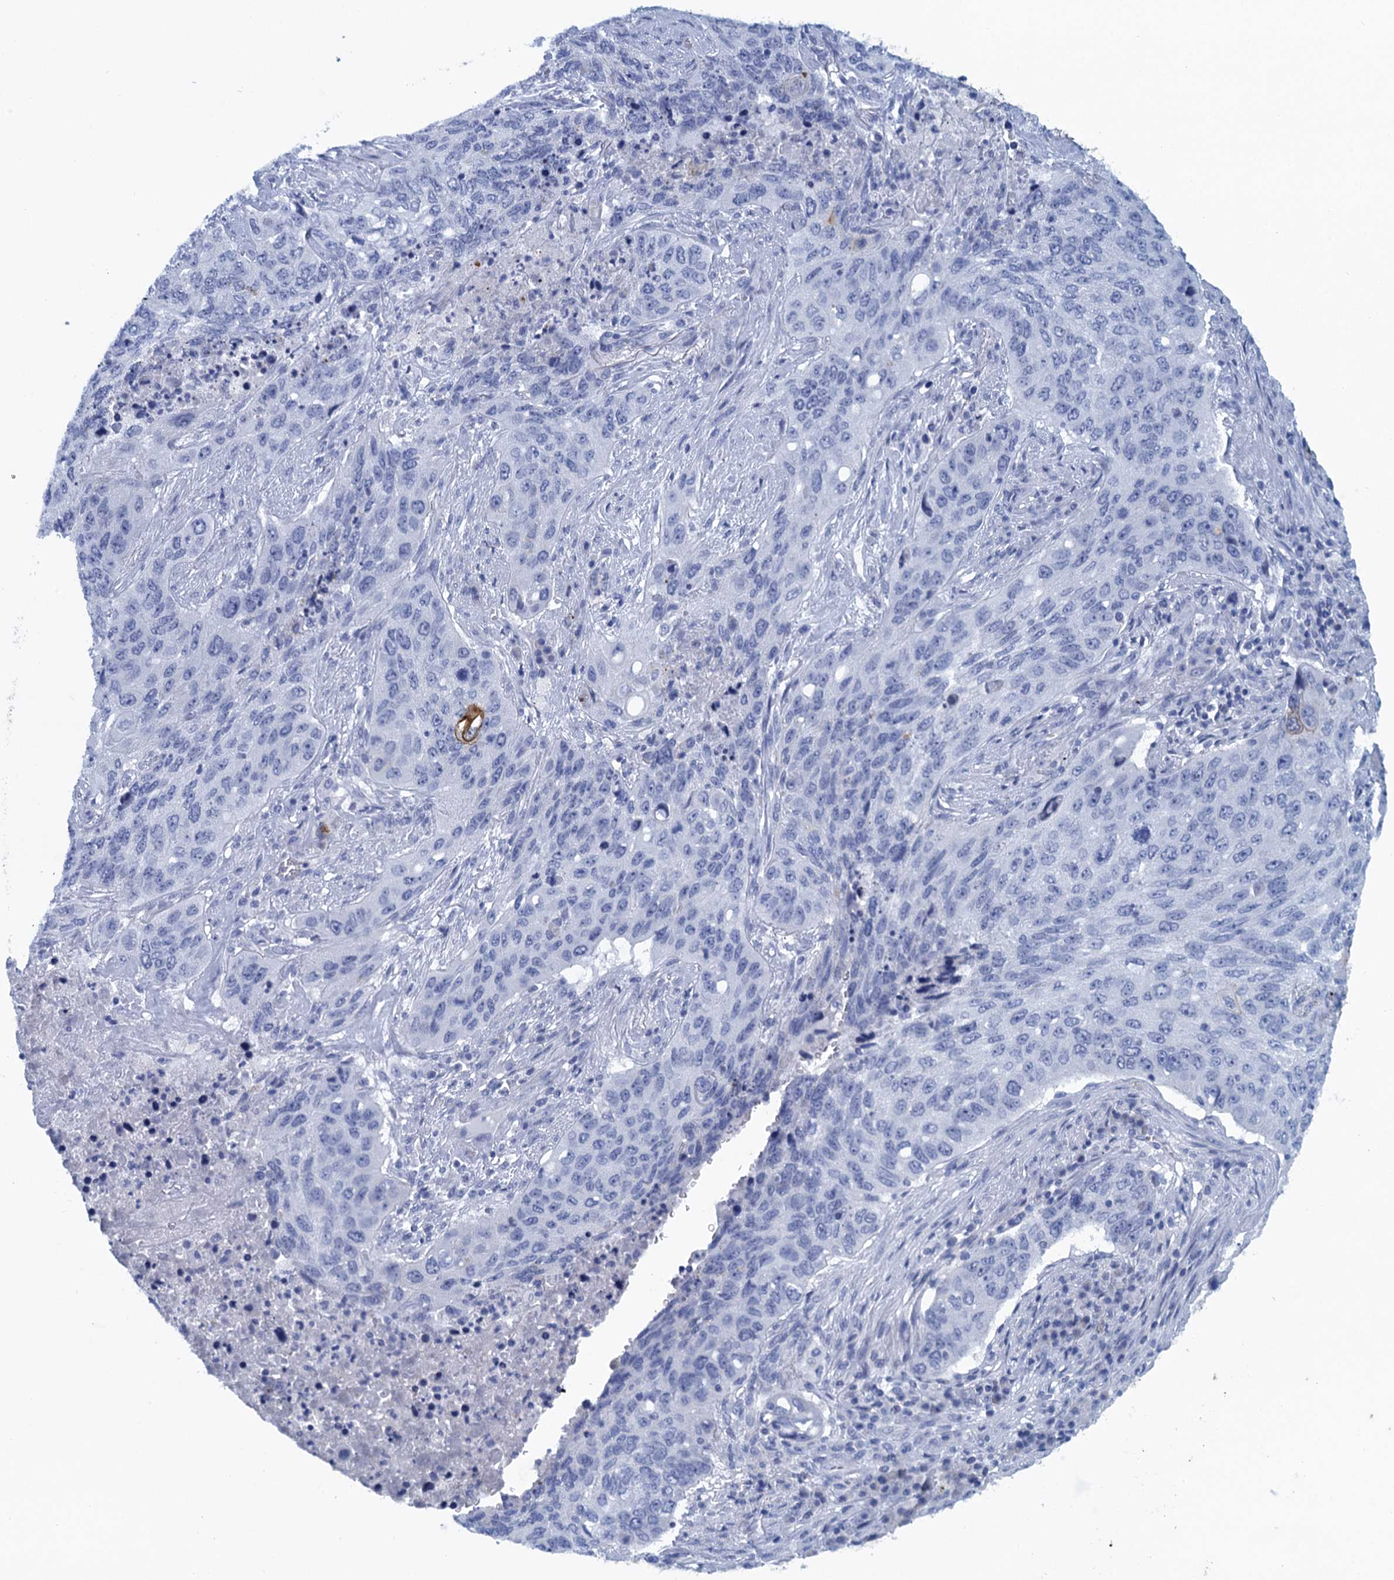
{"staining": {"intensity": "moderate", "quantity": "<25%", "location": "cytoplasmic/membranous"}, "tissue": "lung cancer", "cell_type": "Tumor cells", "image_type": "cancer", "snomed": [{"axis": "morphology", "description": "Squamous cell carcinoma, NOS"}, {"axis": "topography", "description": "Lung"}], "caption": "Lung cancer (squamous cell carcinoma) stained with a brown dye exhibits moderate cytoplasmic/membranous positive positivity in about <25% of tumor cells.", "gene": "SCEL", "patient": {"sex": "female", "age": 63}}